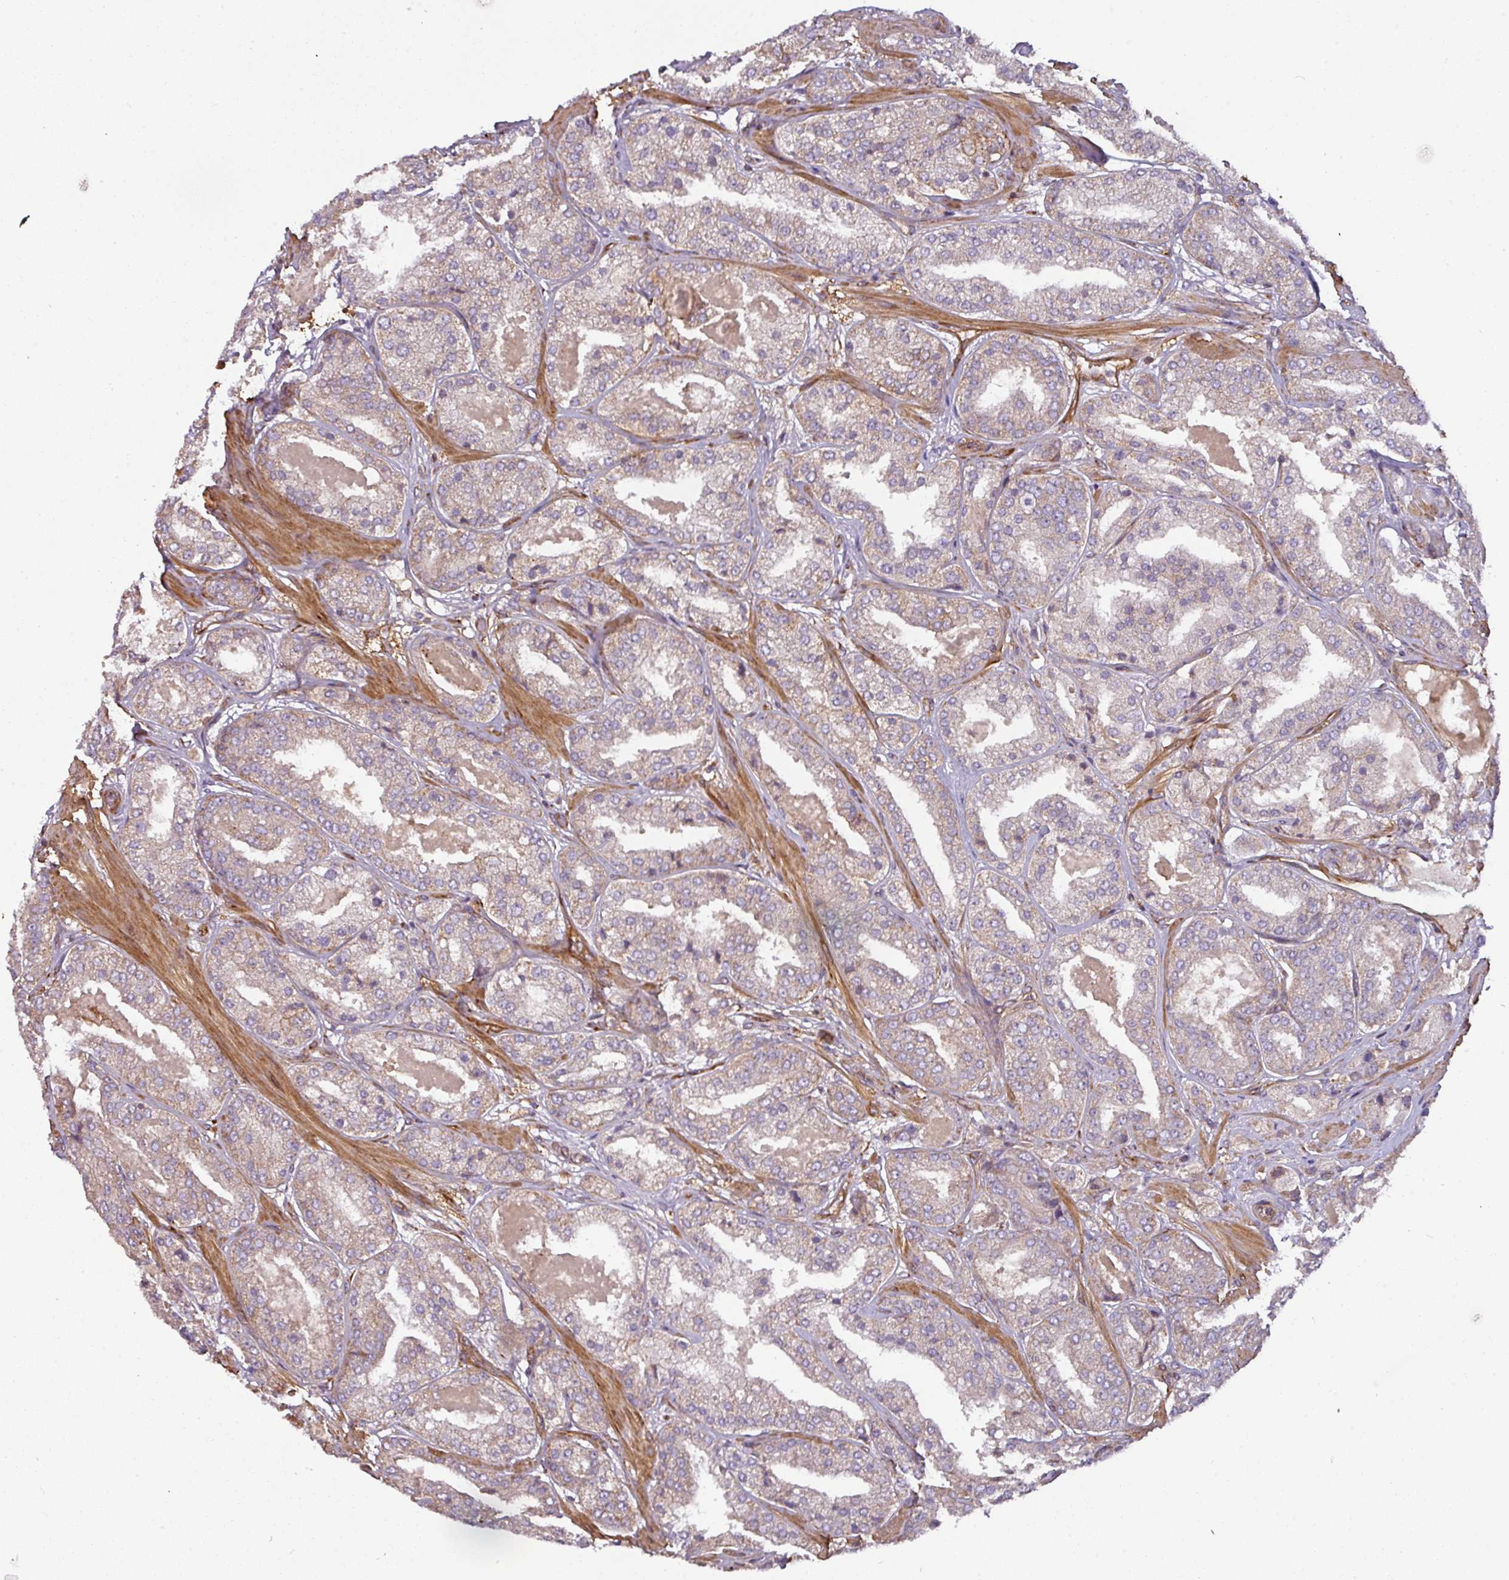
{"staining": {"intensity": "weak", "quantity": "25%-75%", "location": "cytoplasmic/membranous"}, "tissue": "prostate cancer", "cell_type": "Tumor cells", "image_type": "cancer", "snomed": [{"axis": "morphology", "description": "Adenocarcinoma, High grade"}, {"axis": "topography", "description": "Prostate"}], "caption": "Protein staining of prostate high-grade adenocarcinoma tissue shows weak cytoplasmic/membranous expression in about 25%-75% of tumor cells.", "gene": "CASP2", "patient": {"sex": "male", "age": 63}}